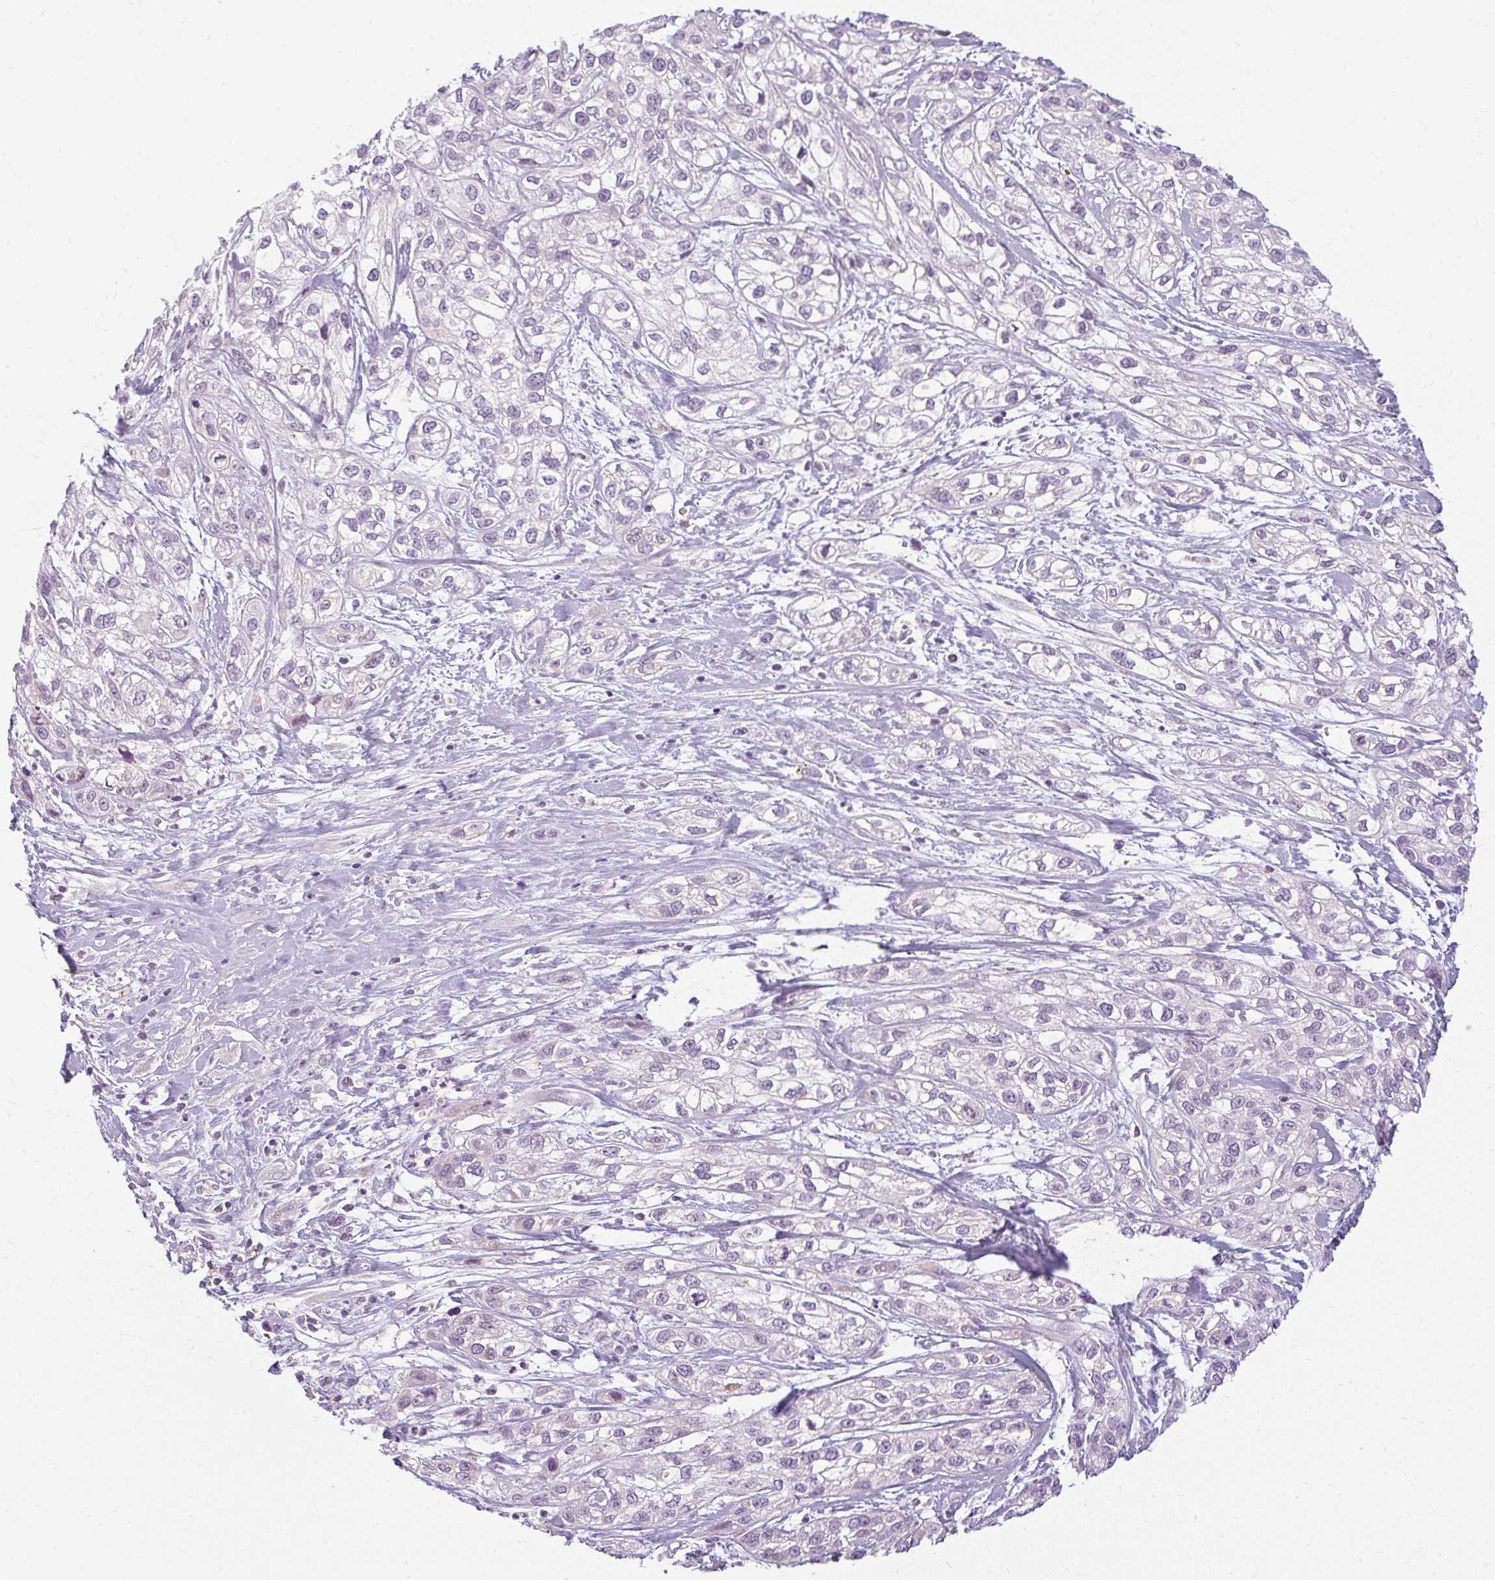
{"staining": {"intensity": "negative", "quantity": "none", "location": "none"}, "tissue": "skin cancer", "cell_type": "Tumor cells", "image_type": "cancer", "snomed": [{"axis": "morphology", "description": "Squamous cell carcinoma, NOS"}, {"axis": "topography", "description": "Skin"}], "caption": "Skin squamous cell carcinoma was stained to show a protein in brown. There is no significant expression in tumor cells.", "gene": "ZFYVE26", "patient": {"sex": "male", "age": 82}}